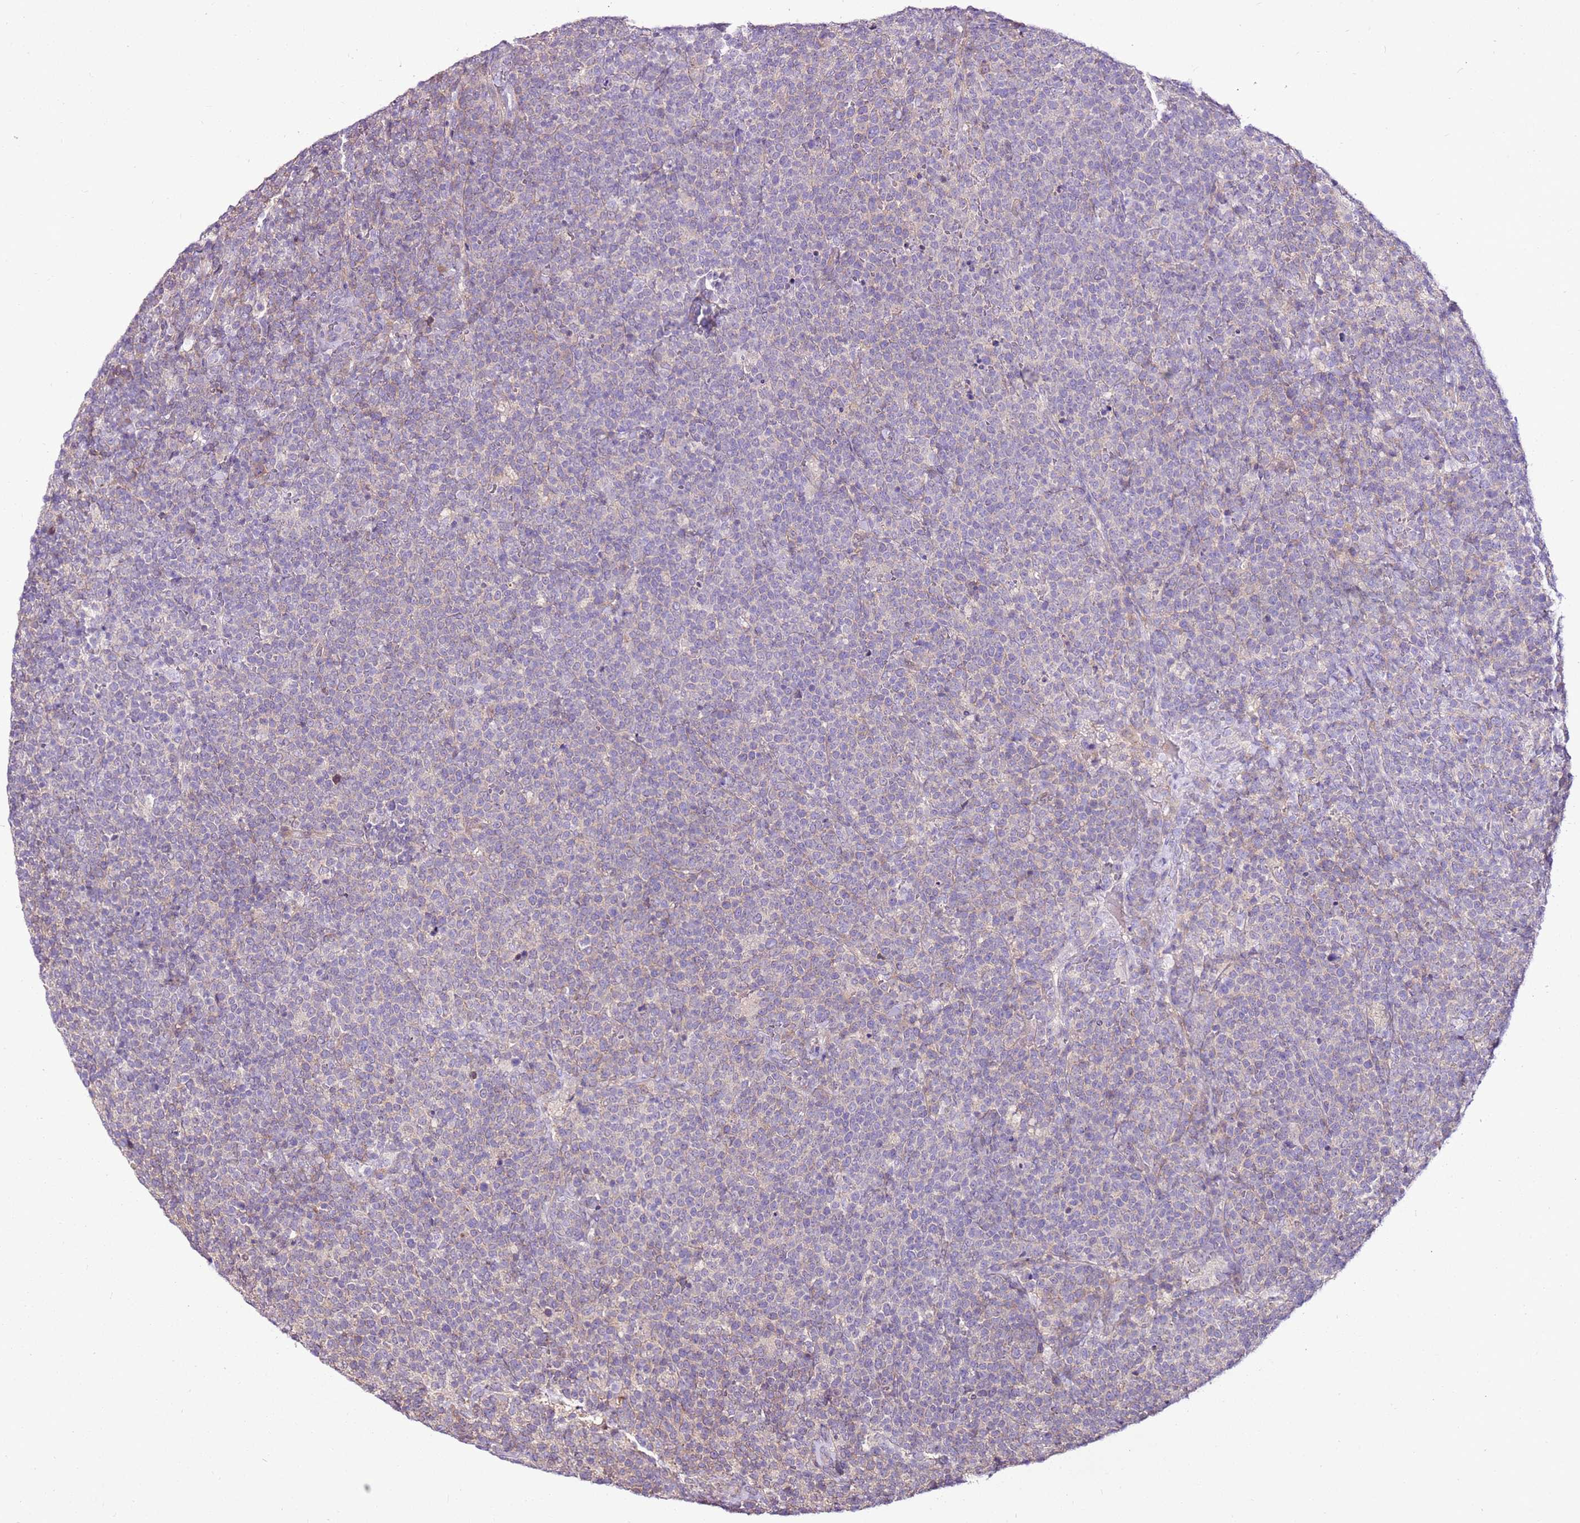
{"staining": {"intensity": "negative", "quantity": "none", "location": "none"}, "tissue": "lymphoma", "cell_type": "Tumor cells", "image_type": "cancer", "snomed": [{"axis": "morphology", "description": "Malignant lymphoma, non-Hodgkin's type, High grade"}, {"axis": "topography", "description": "Lymph node"}], "caption": "DAB (3,3'-diaminobenzidine) immunohistochemical staining of lymphoma demonstrates no significant staining in tumor cells. The staining was performed using DAB (3,3'-diaminobenzidine) to visualize the protein expression in brown, while the nuclei were stained in blue with hematoxylin (Magnification: 20x).", "gene": "SLC38A5", "patient": {"sex": "male", "age": 61}}